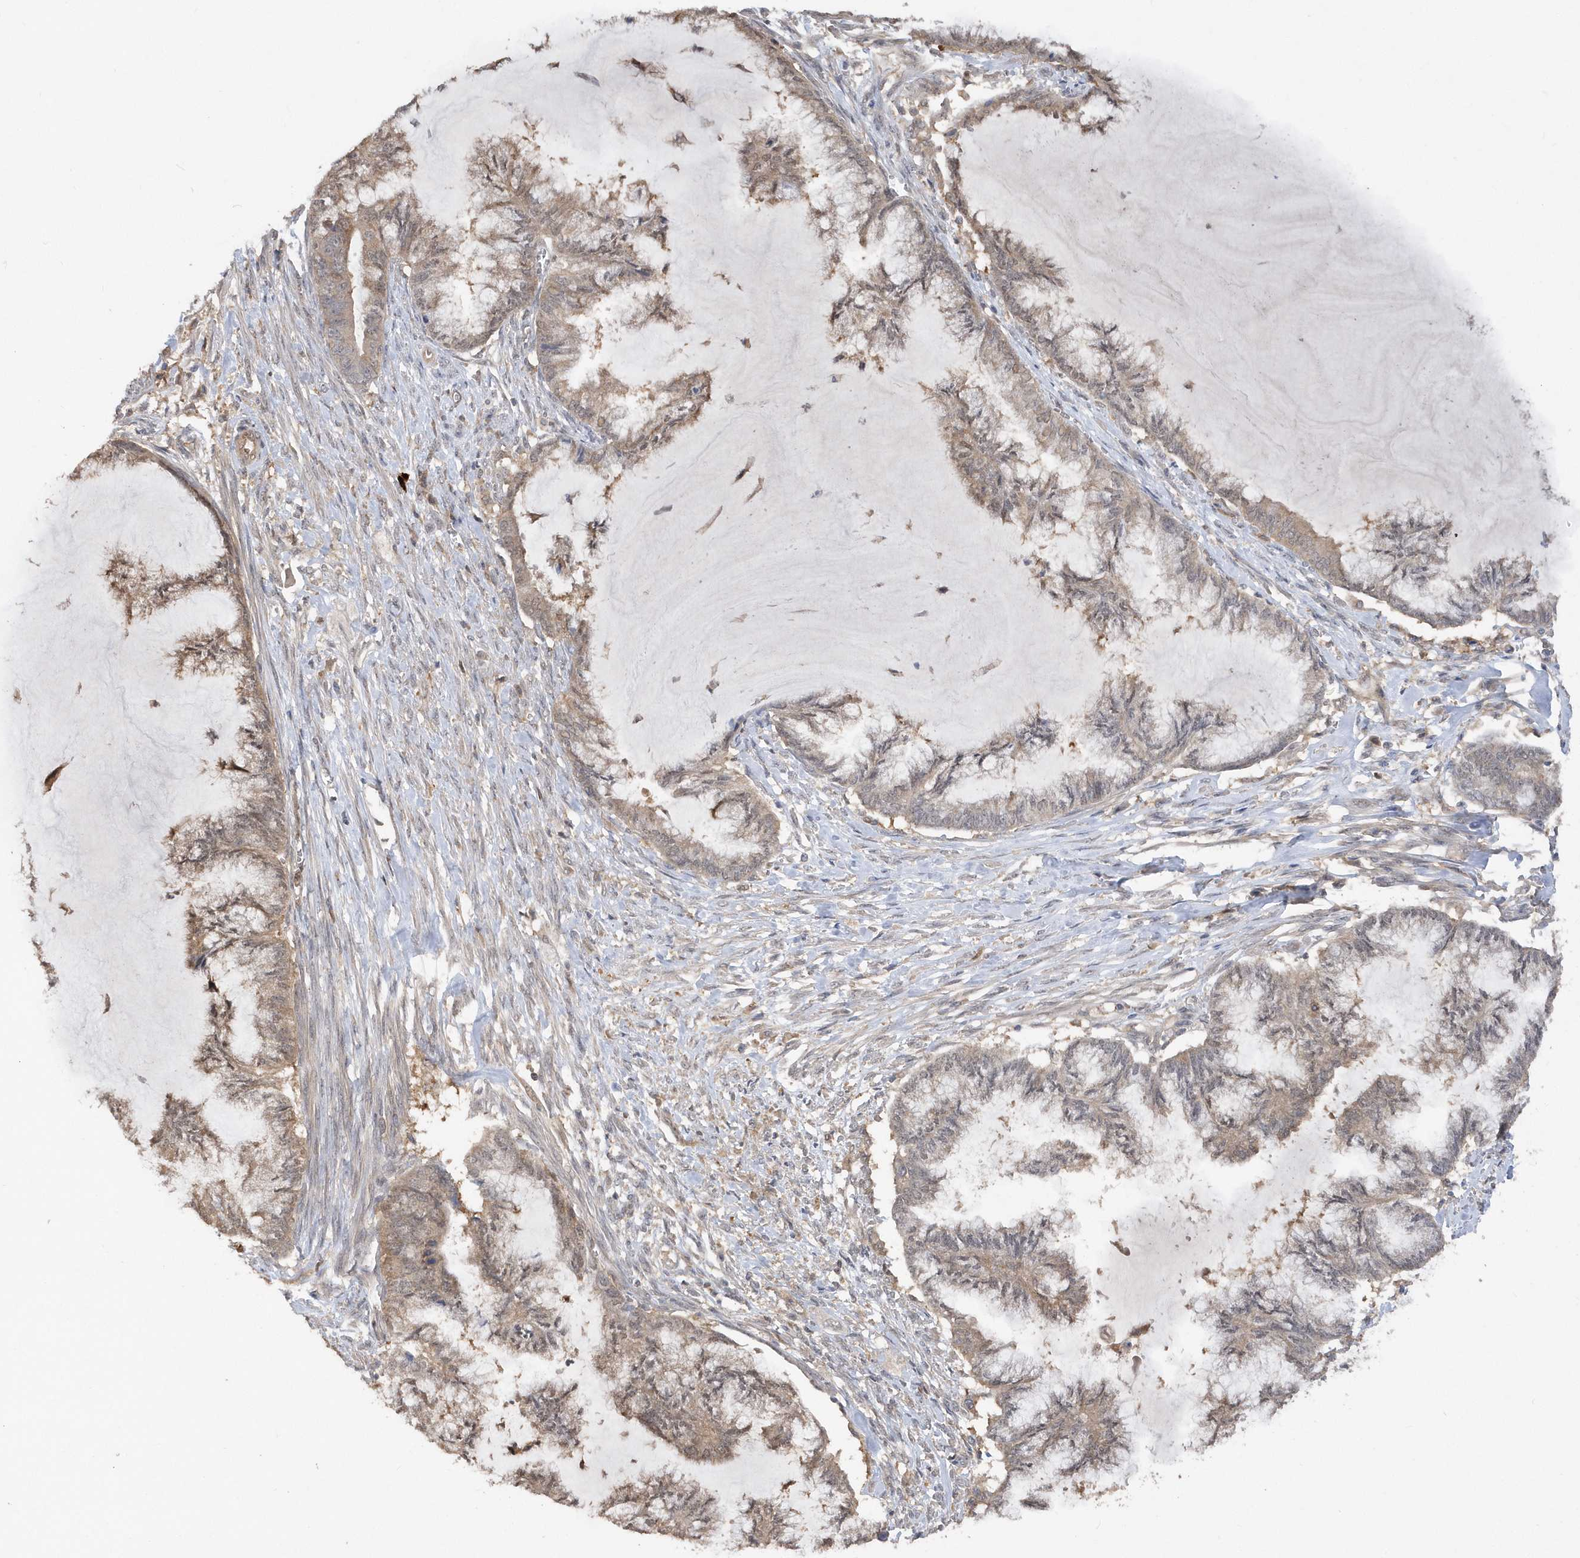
{"staining": {"intensity": "weak", "quantity": "25%-75%", "location": "cytoplasmic/membranous"}, "tissue": "endometrial cancer", "cell_type": "Tumor cells", "image_type": "cancer", "snomed": [{"axis": "morphology", "description": "Adenocarcinoma, NOS"}, {"axis": "topography", "description": "Endometrium"}], "caption": "Immunohistochemistry image of human endometrial cancer stained for a protein (brown), which demonstrates low levels of weak cytoplasmic/membranous positivity in approximately 25%-75% of tumor cells.", "gene": "RPE", "patient": {"sex": "female", "age": 86}}